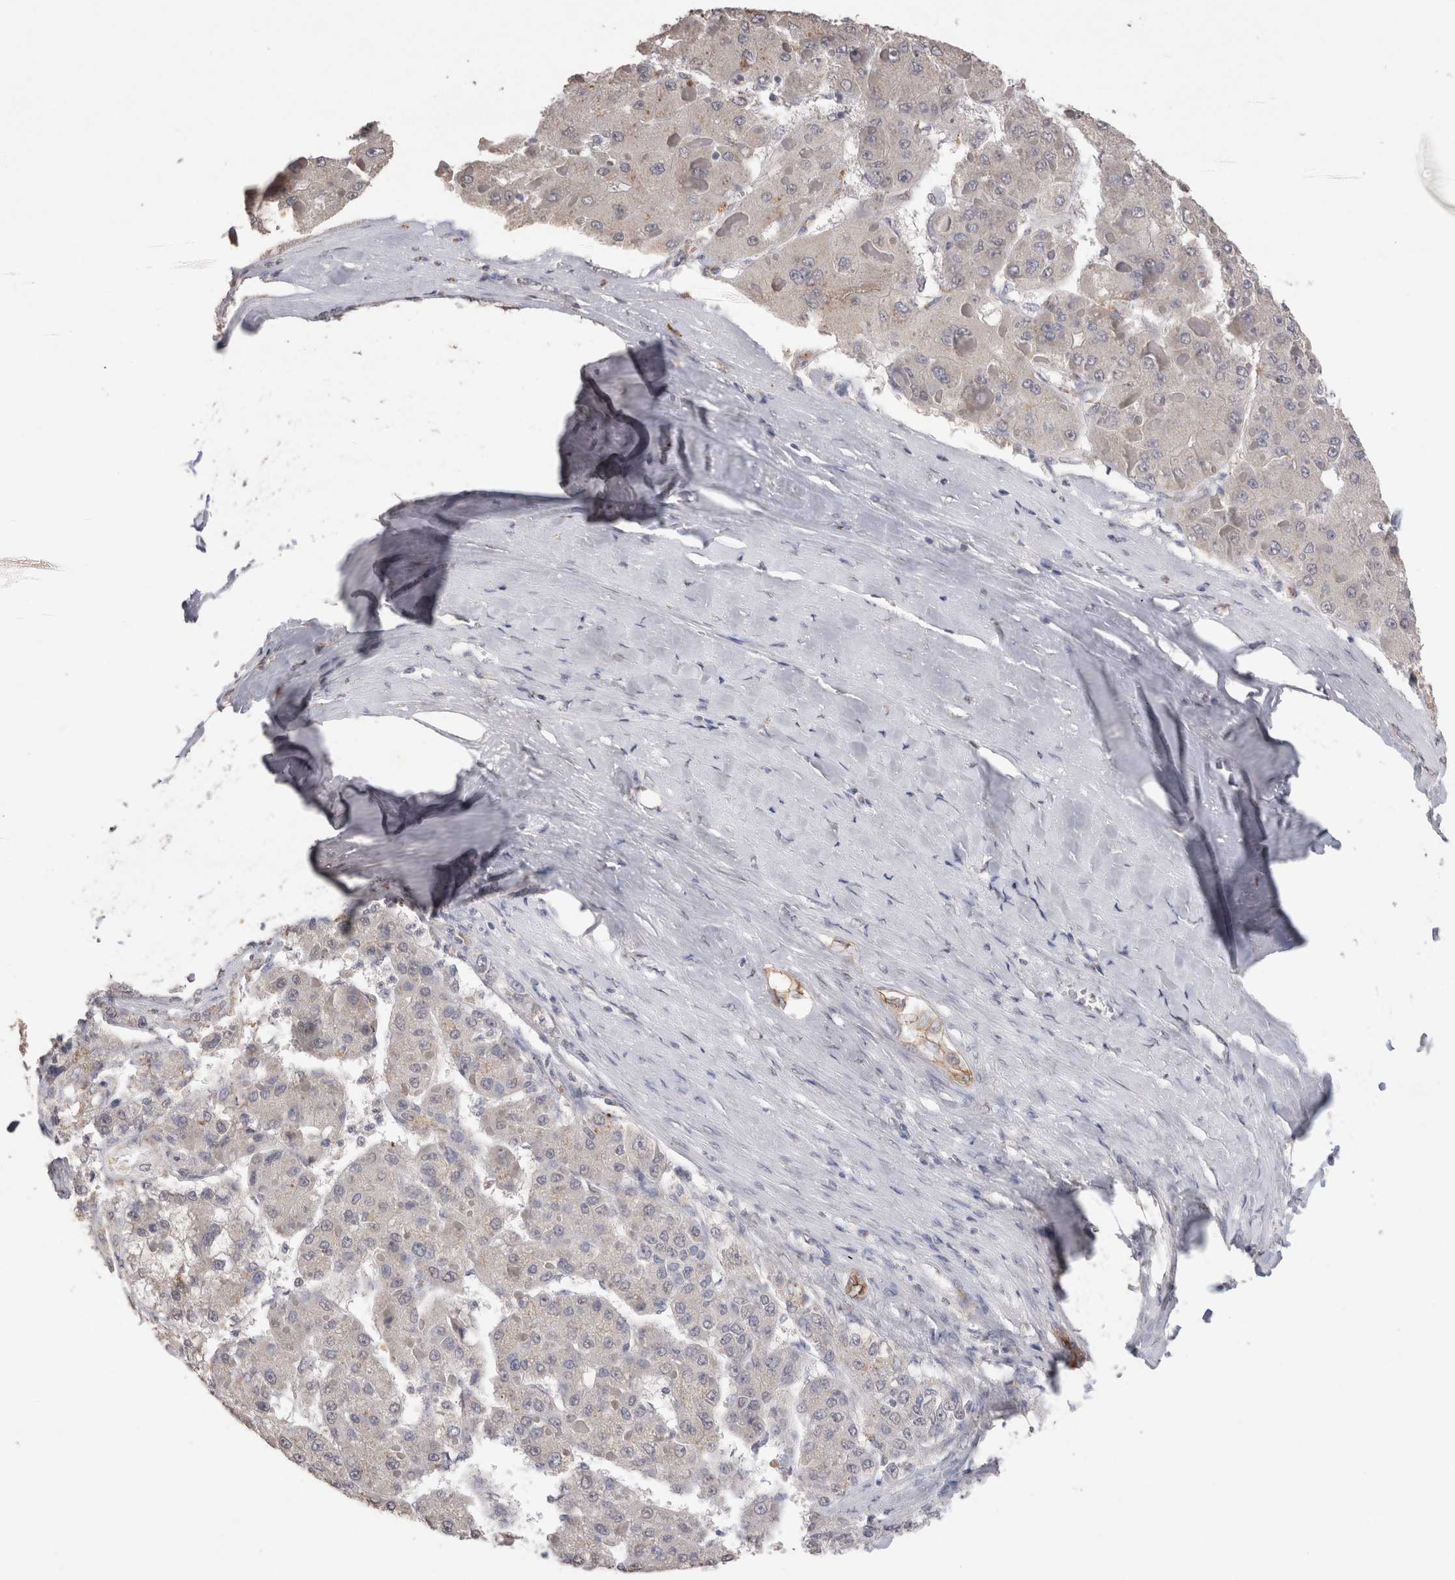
{"staining": {"intensity": "negative", "quantity": "none", "location": "none"}, "tissue": "liver cancer", "cell_type": "Tumor cells", "image_type": "cancer", "snomed": [{"axis": "morphology", "description": "Carcinoma, Hepatocellular, NOS"}, {"axis": "topography", "description": "Liver"}], "caption": "Liver cancer (hepatocellular carcinoma) was stained to show a protein in brown. There is no significant positivity in tumor cells.", "gene": "CDH6", "patient": {"sex": "female", "age": 73}}